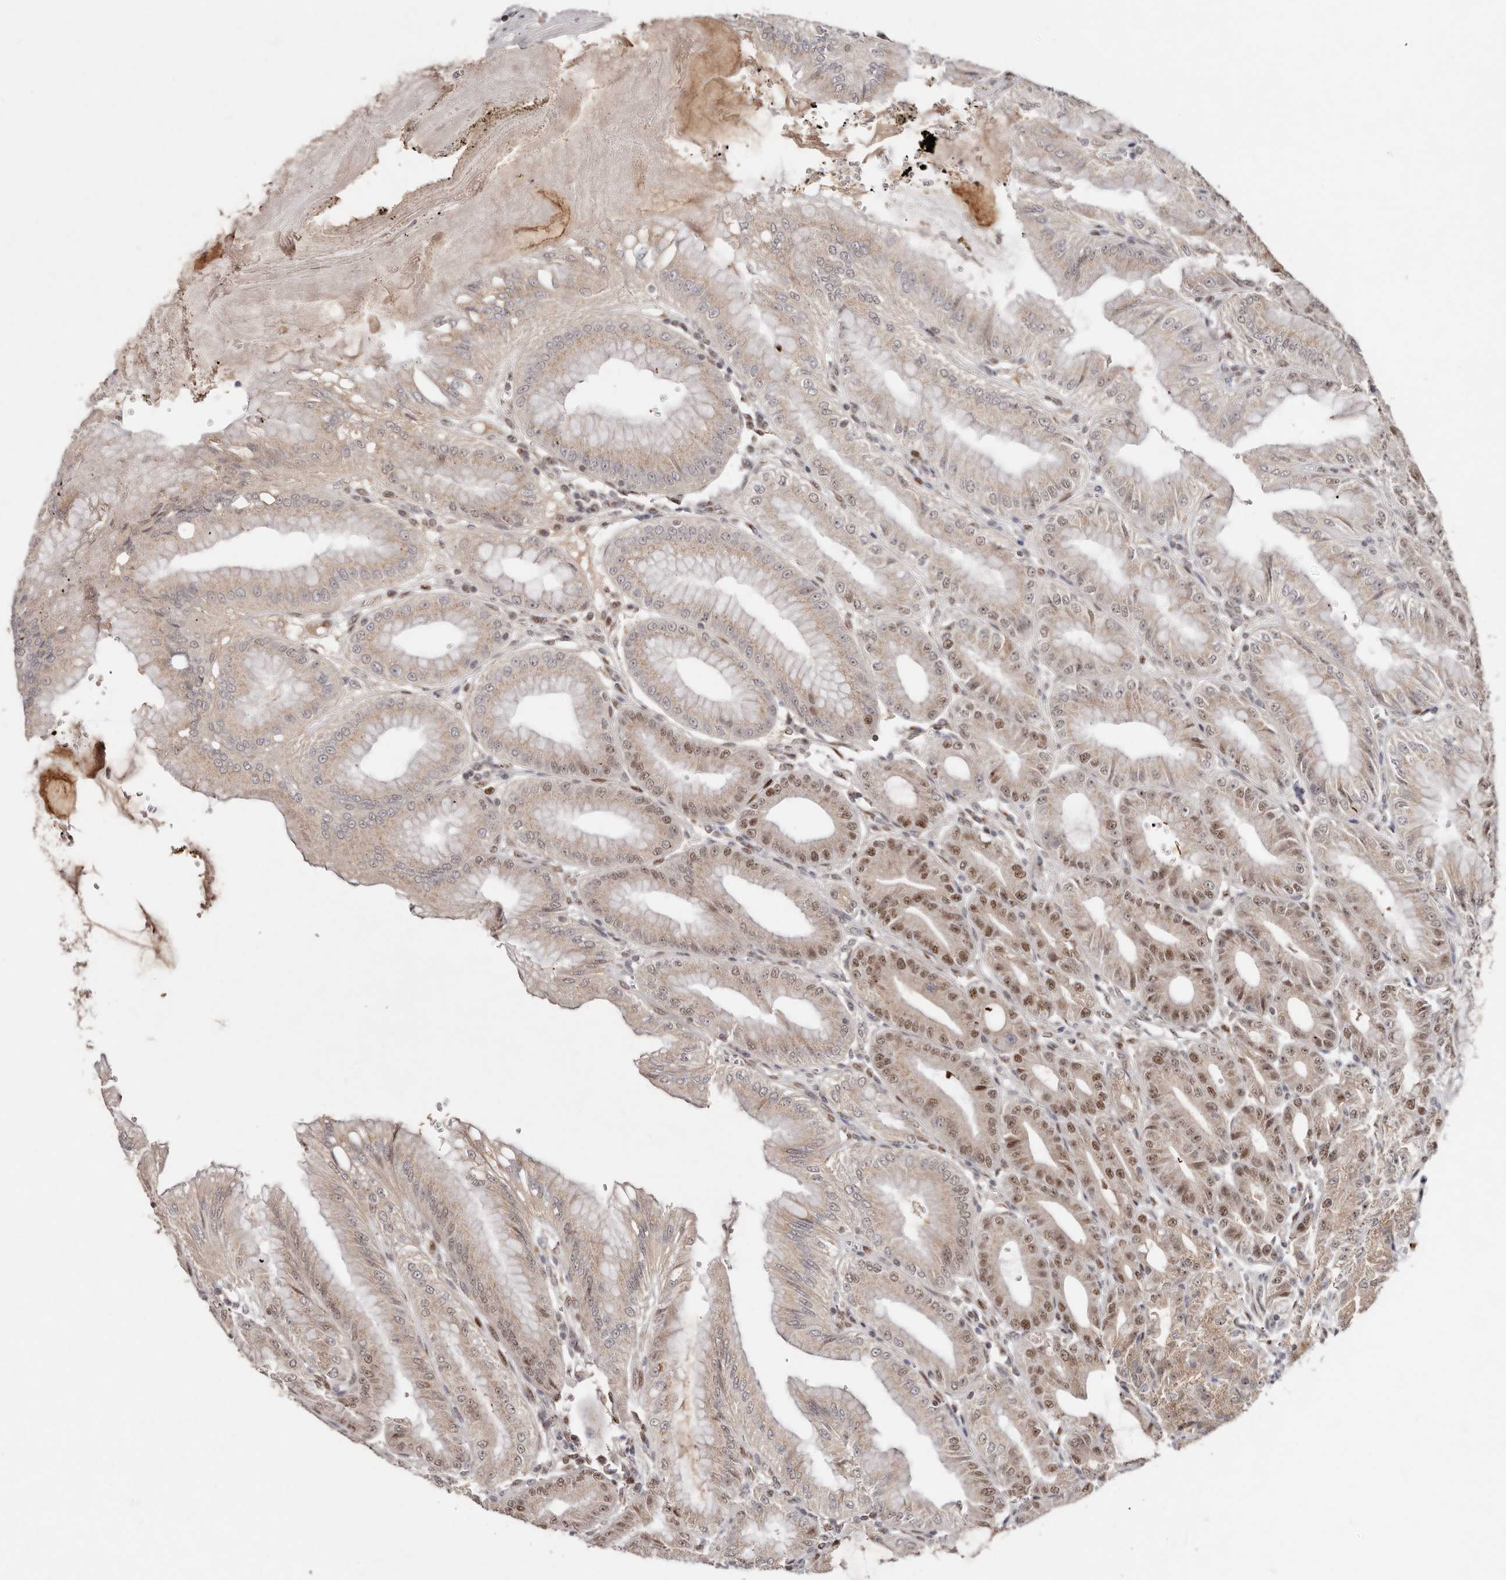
{"staining": {"intensity": "moderate", "quantity": ">75%", "location": "cytoplasmic/membranous,nuclear"}, "tissue": "stomach", "cell_type": "Glandular cells", "image_type": "normal", "snomed": [{"axis": "morphology", "description": "Normal tissue, NOS"}, {"axis": "topography", "description": "Stomach, lower"}], "caption": "About >75% of glandular cells in unremarkable human stomach exhibit moderate cytoplasmic/membranous,nuclear protein staining as visualized by brown immunohistochemical staining.", "gene": "KLF7", "patient": {"sex": "male", "age": 71}}